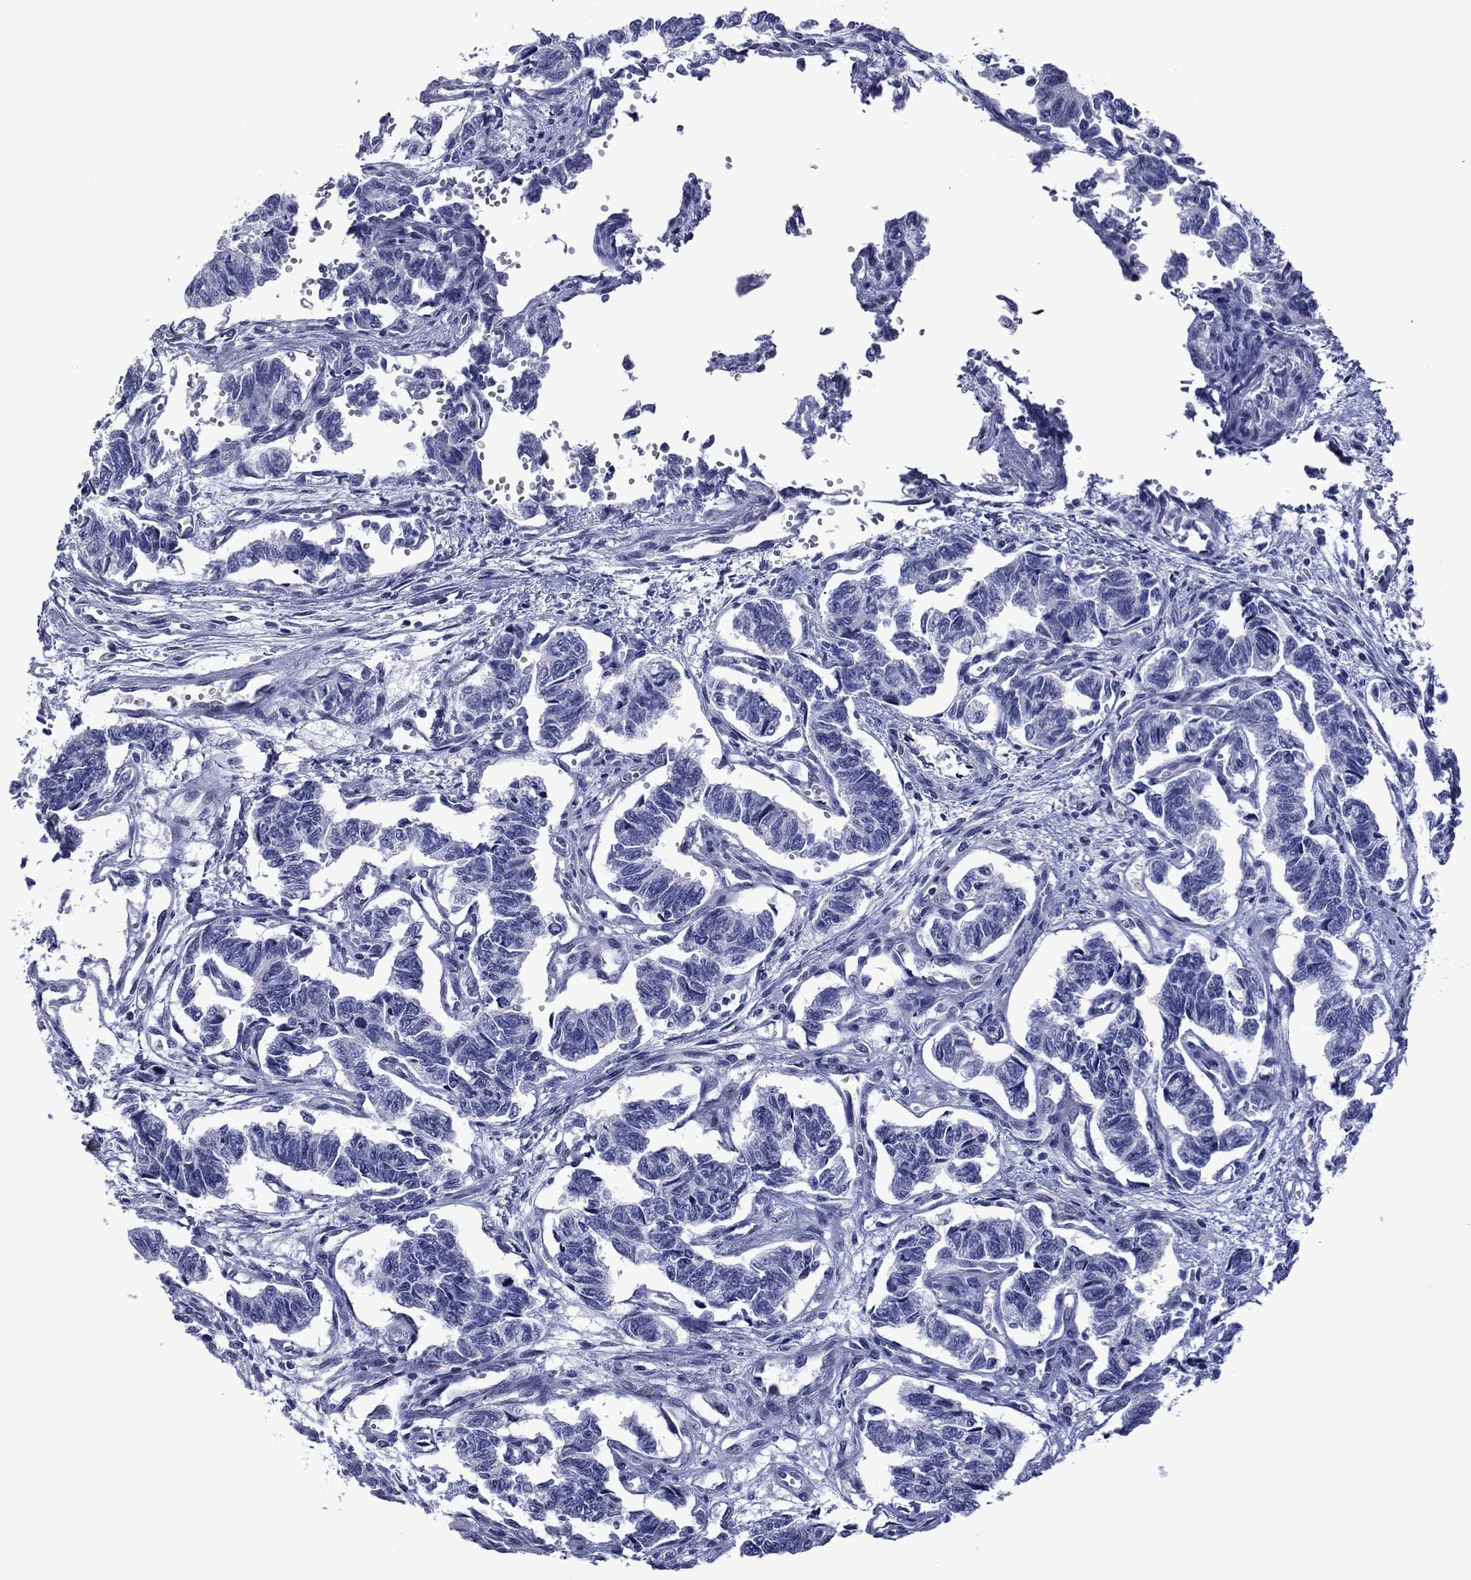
{"staining": {"intensity": "negative", "quantity": "none", "location": "none"}, "tissue": "carcinoid", "cell_type": "Tumor cells", "image_type": "cancer", "snomed": [{"axis": "morphology", "description": "Carcinoid, malignant, NOS"}, {"axis": "topography", "description": "Kidney"}], "caption": "Carcinoid (malignant) stained for a protein using IHC reveals no expression tumor cells.", "gene": "PIWIL1", "patient": {"sex": "female", "age": 41}}